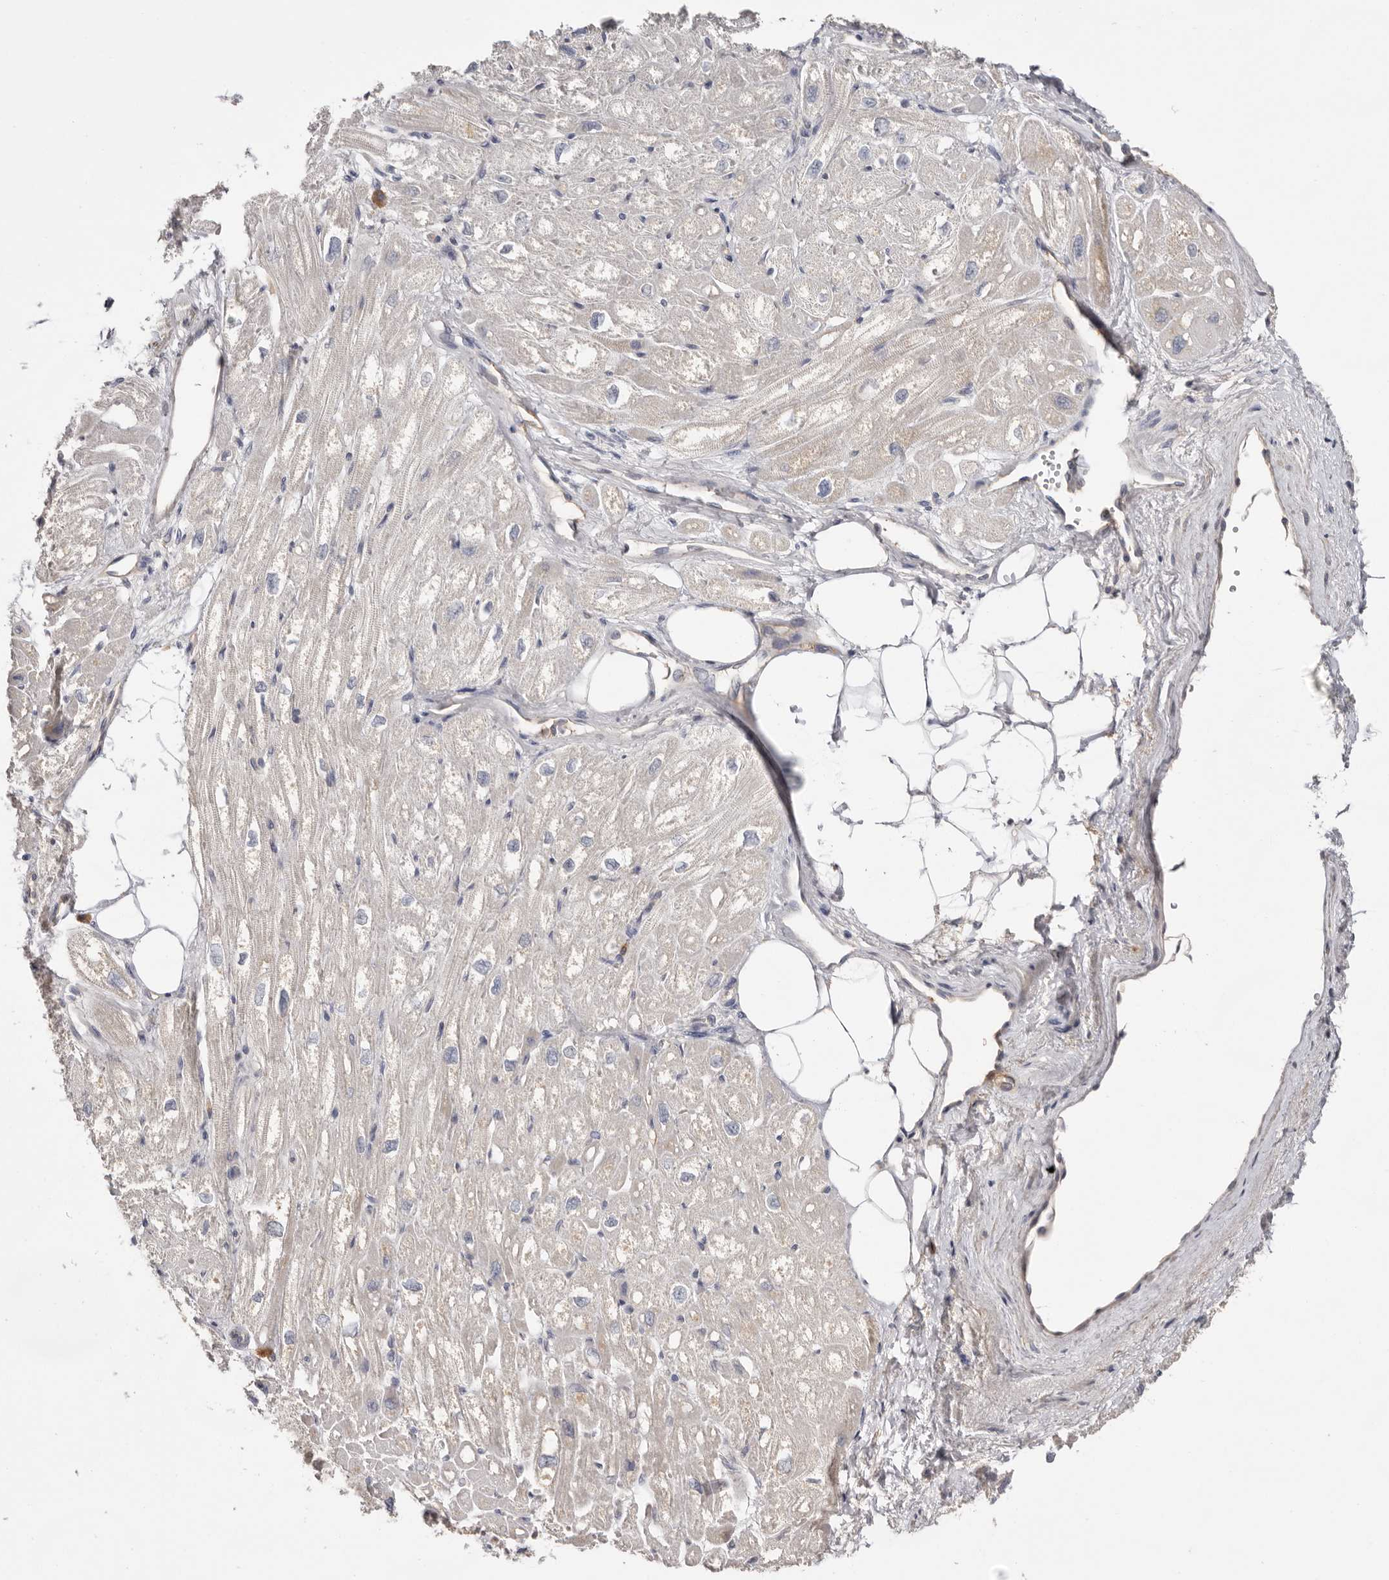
{"staining": {"intensity": "negative", "quantity": "none", "location": "none"}, "tissue": "heart muscle", "cell_type": "Cardiomyocytes", "image_type": "normal", "snomed": [{"axis": "morphology", "description": "Normal tissue, NOS"}, {"axis": "topography", "description": "Heart"}], "caption": "An immunohistochemistry histopathology image of unremarkable heart muscle is shown. There is no staining in cardiomyocytes of heart muscle.", "gene": "MMACHC", "patient": {"sex": "male", "age": 50}}